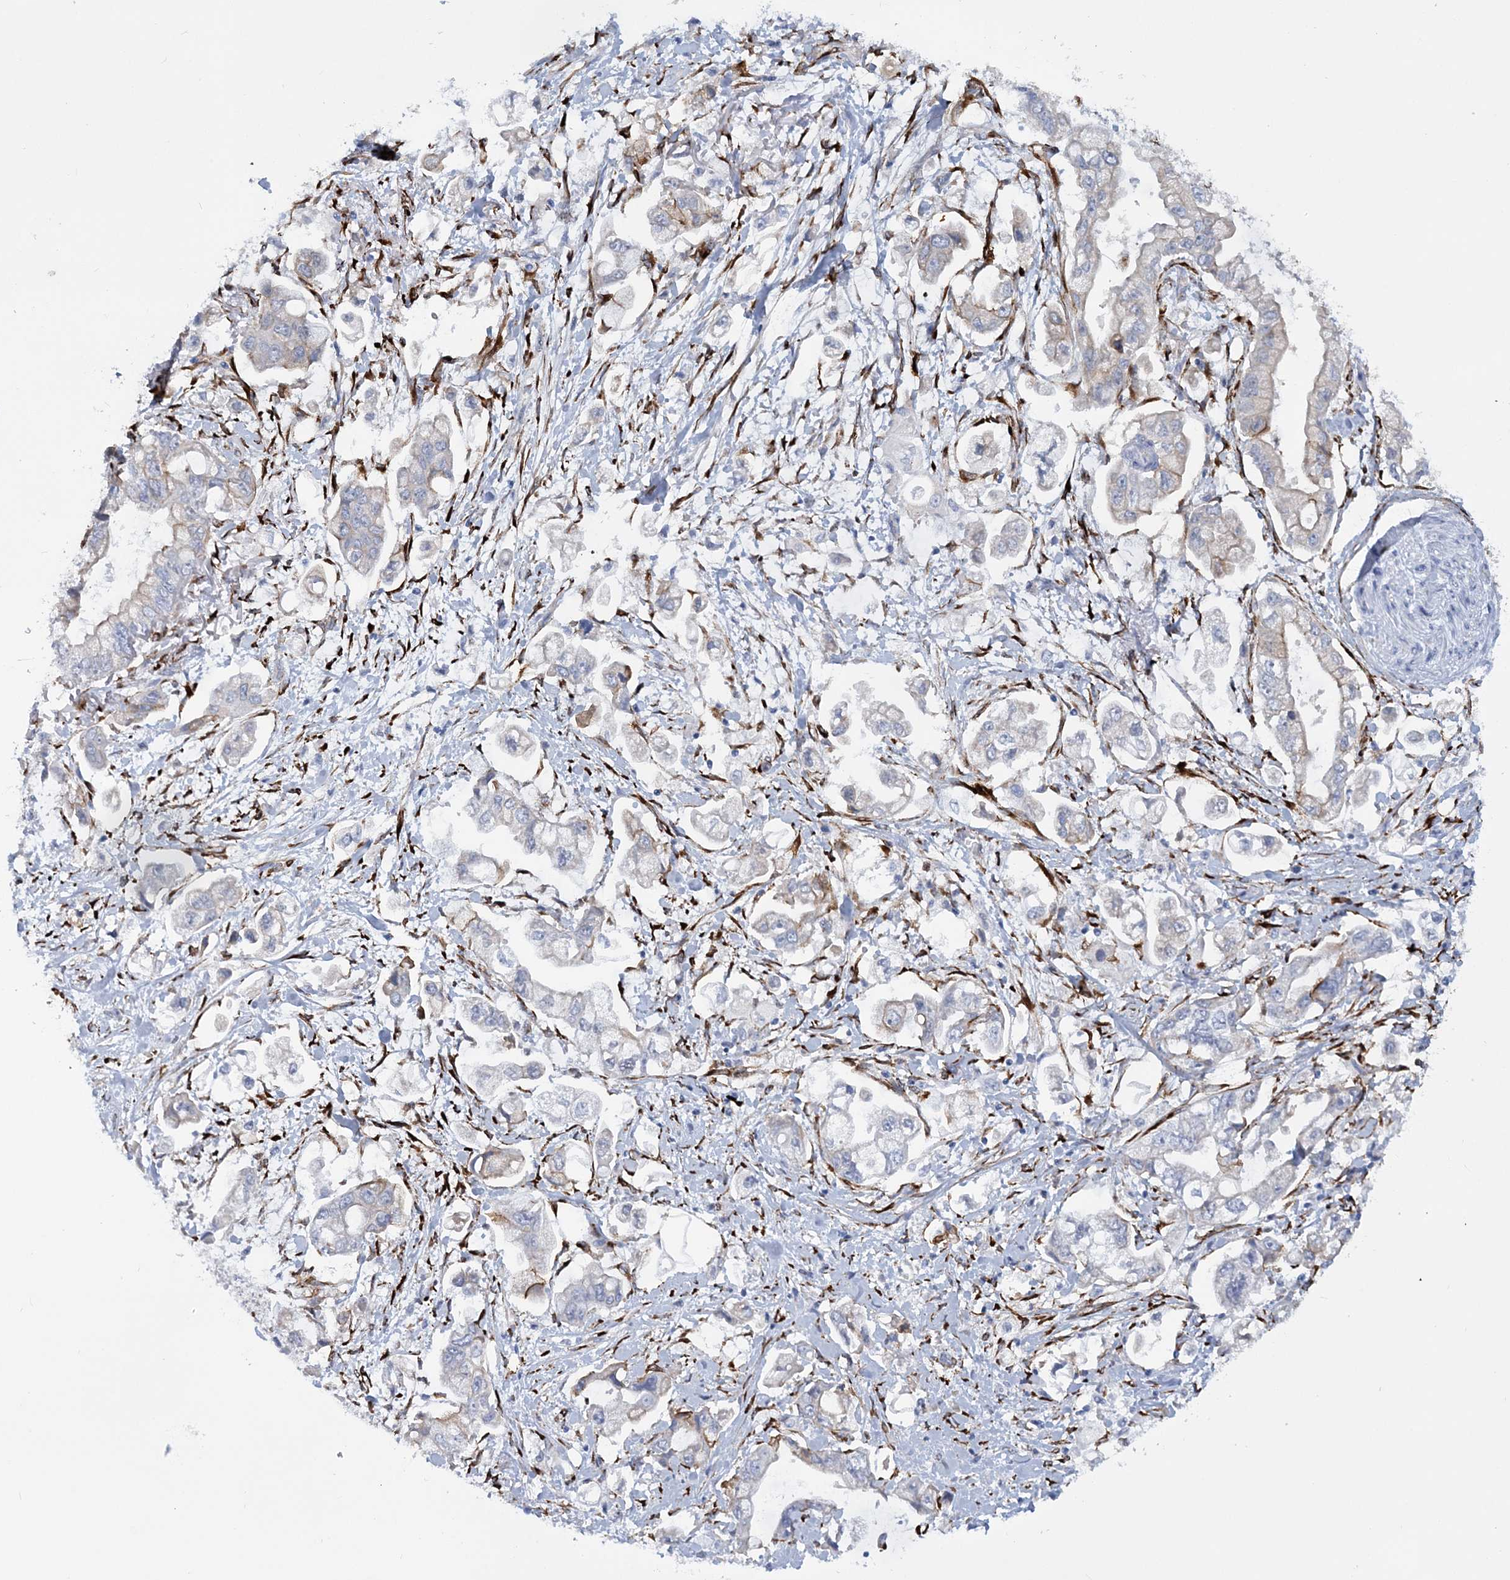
{"staining": {"intensity": "negative", "quantity": "none", "location": "none"}, "tissue": "stomach cancer", "cell_type": "Tumor cells", "image_type": "cancer", "snomed": [{"axis": "morphology", "description": "Adenocarcinoma, NOS"}, {"axis": "topography", "description": "Stomach"}], "caption": "This photomicrograph is of stomach adenocarcinoma stained with immunohistochemistry (IHC) to label a protein in brown with the nuclei are counter-stained blue. There is no expression in tumor cells.", "gene": "RAB11FIP5", "patient": {"sex": "male", "age": 62}}